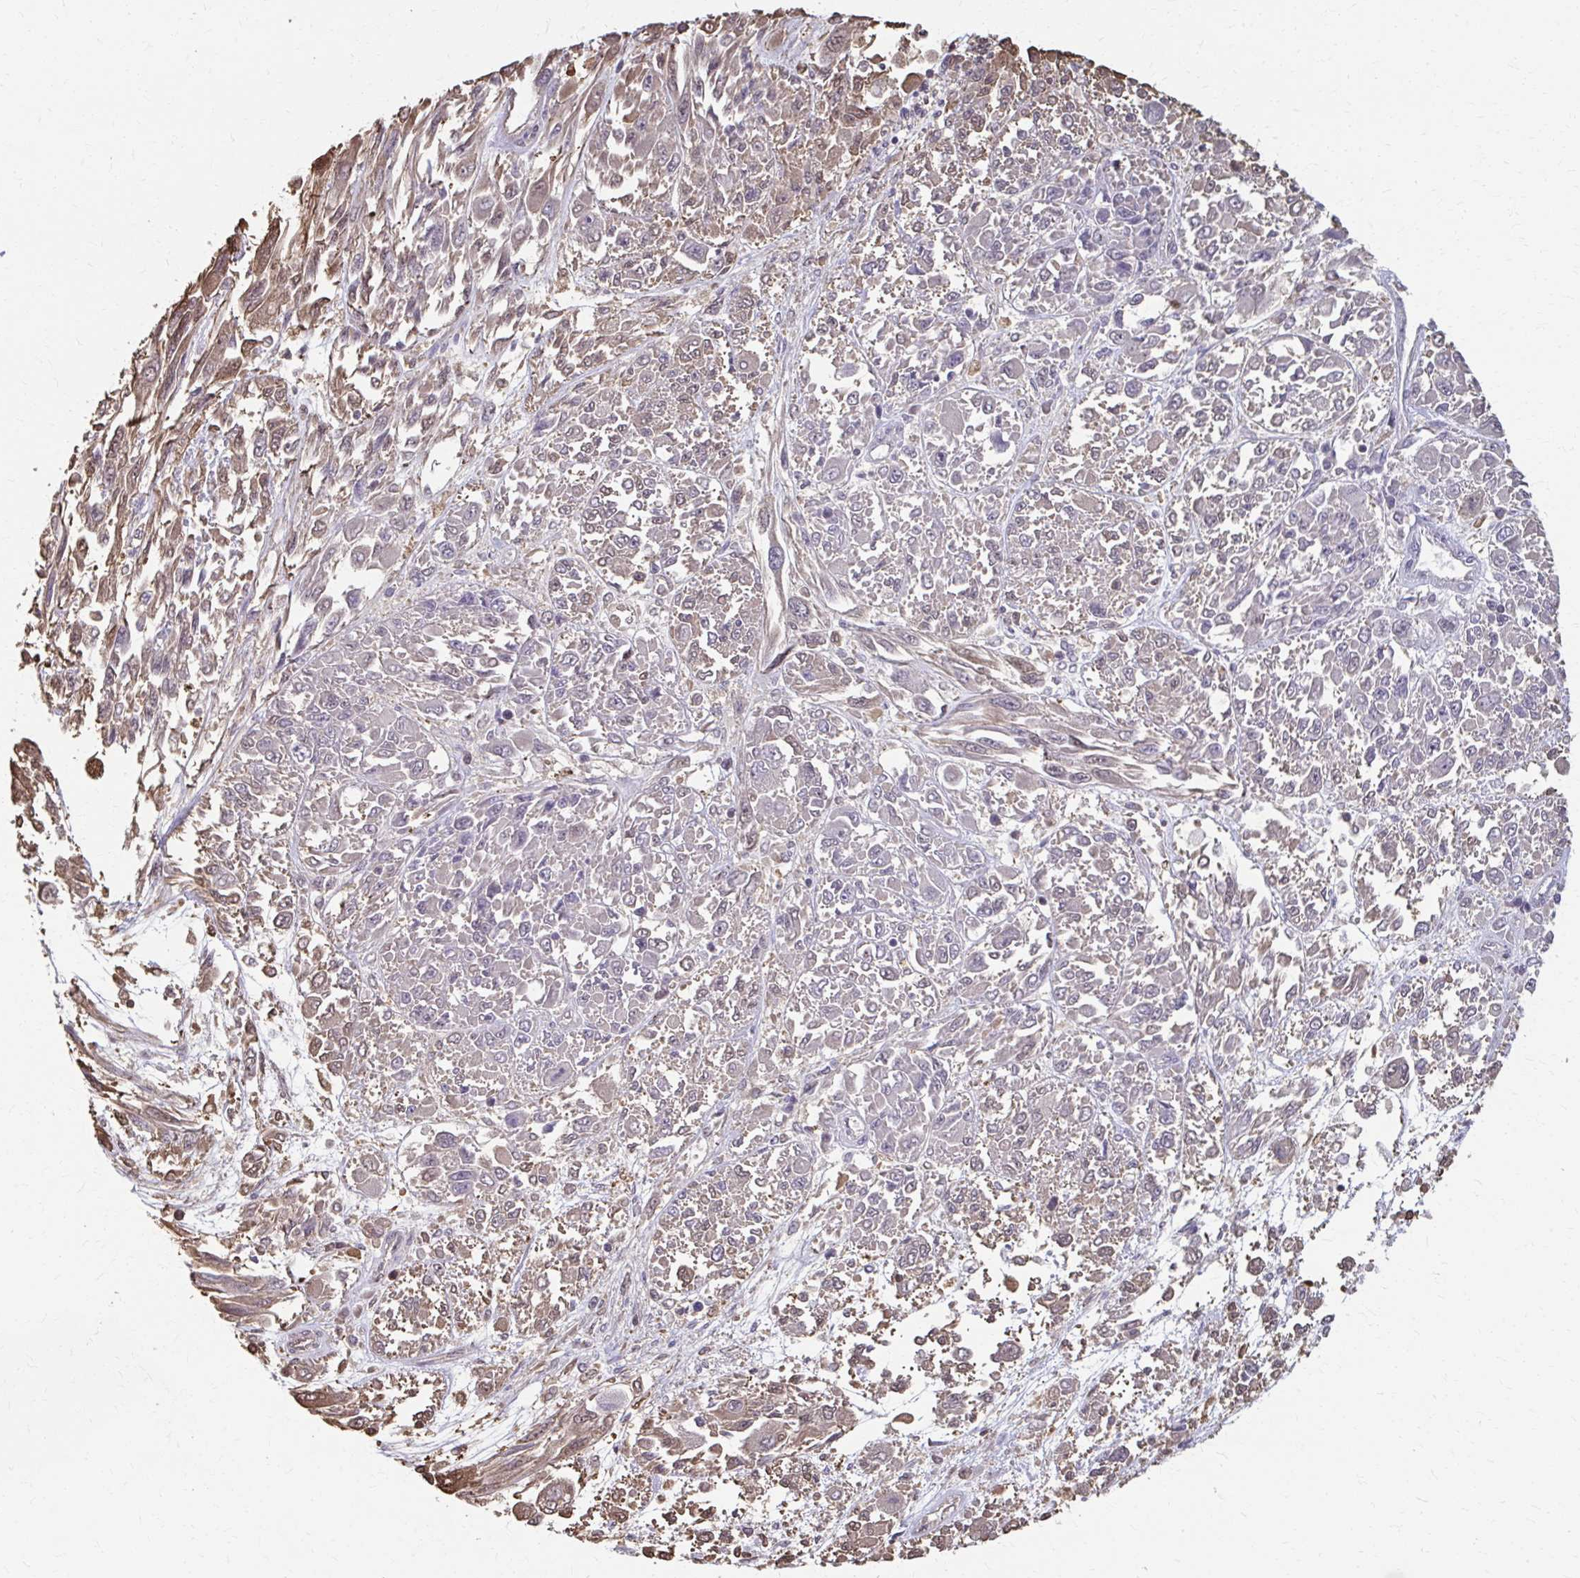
{"staining": {"intensity": "weak", "quantity": "<25%", "location": "nuclear"}, "tissue": "melanoma", "cell_type": "Tumor cells", "image_type": "cancer", "snomed": [{"axis": "morphology", "description": "Malignant melanoma, NOS"}, {"axis": "topography", "description": "Skin"}], "caption": "Immunohistochemical staining of human malignant melanoma reveals no significant expression in tumor cells.", "gene": "ING4", "patient": {"sex": "female", "age": 91}}